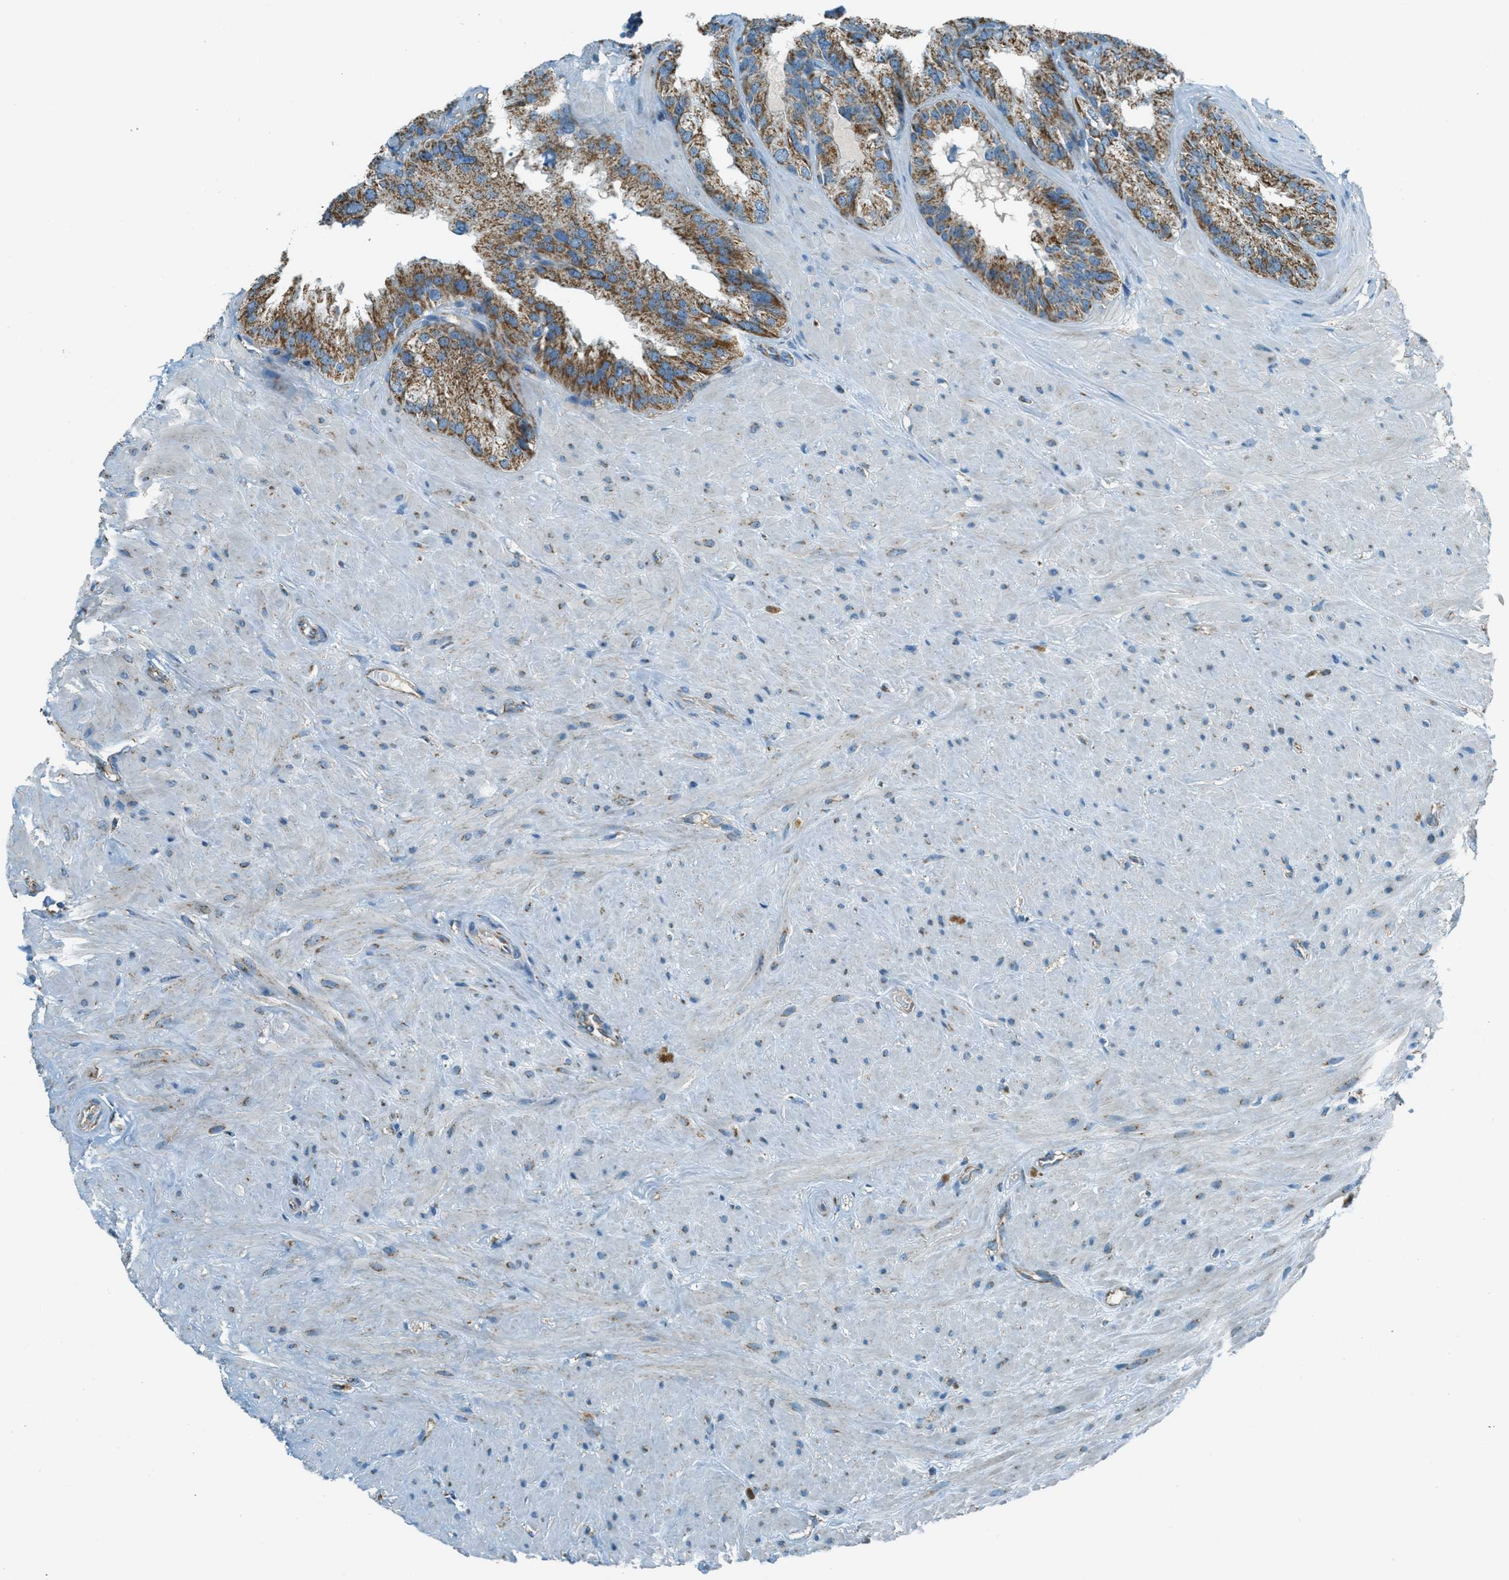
{"staining": {"intensity": "moderate", "quantity": ">75%", "location": "cytoplasmic/membranous"}, "tissue": "seminal vesicle", "cell_type": "Glandular cells", "image_type": "normal", "snomed": [{"axis": "morphology", "description": "Normal tissue, NOS"}, {"axis": "topography", "description": "Seminal veicle"}], "caption": "Immunohistochemistry (IHC) micrograph of unremarkable seminal vesicle: seminal vesicle stained using IHC displays medium levels of moderate protein expression localized specifically in the cytoplasmic/membranous of glandular cells, appearing as a cytoplasmic/membranous brown color.", "gene": "CHST15", "patient": {"sex": "male", "age": 68}}